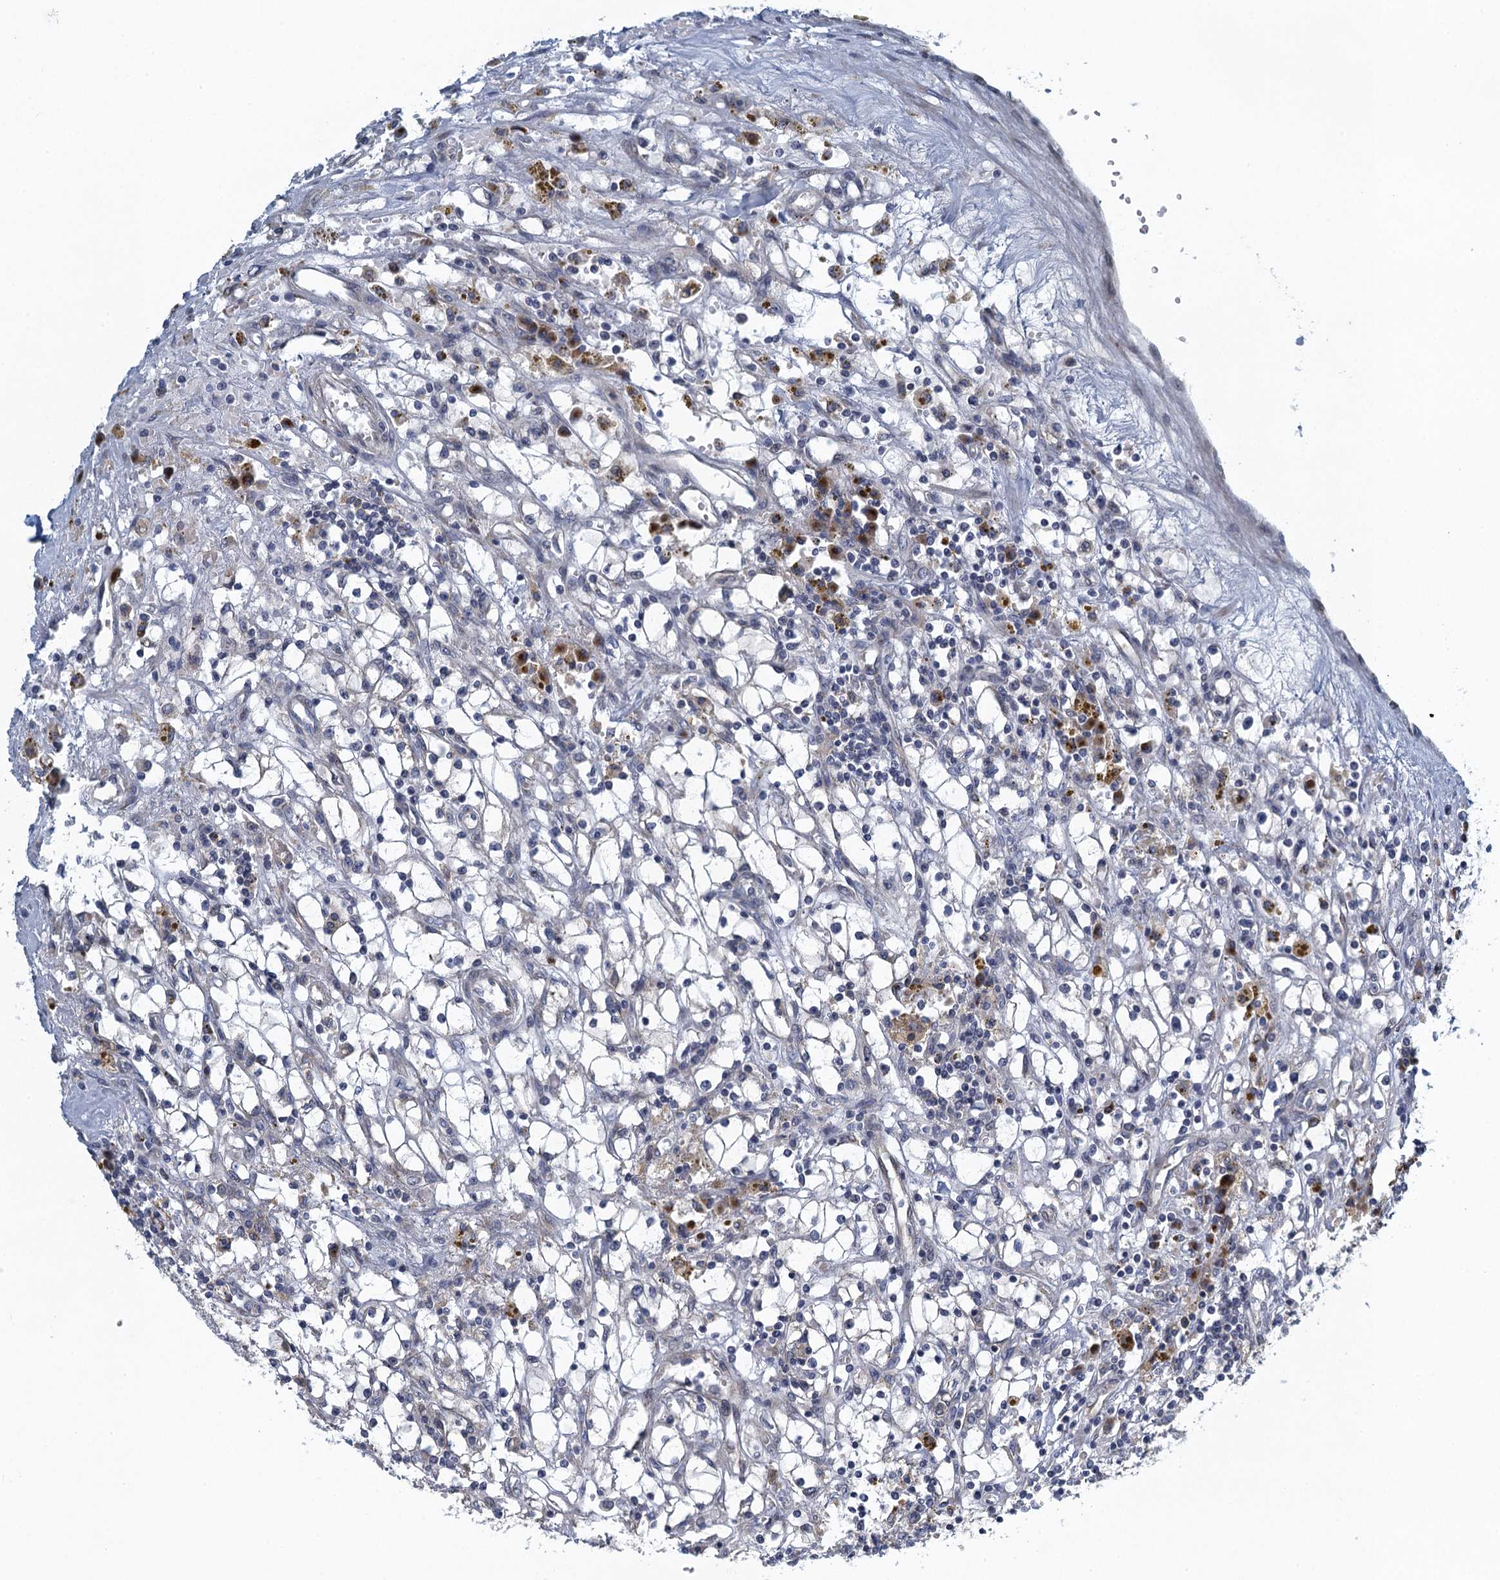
{"staining": {"intensity": "negative", "quantity": "none", "location": "none"}, "tissue": "renal cancer", "cell_type": "Tumor cells", "image_type": "cancer", "snomed": [{"axis": "morphology", "description": "Adenocarcinoma, NOS"}, {"axis": "topography", "description": "Kidney"}], "caption": "Histopathology image shows no protein positivity in tumor cells of renal cancer tissue.", "gene": "ALG2", "patient": {"sex": "male", "age": 56}}